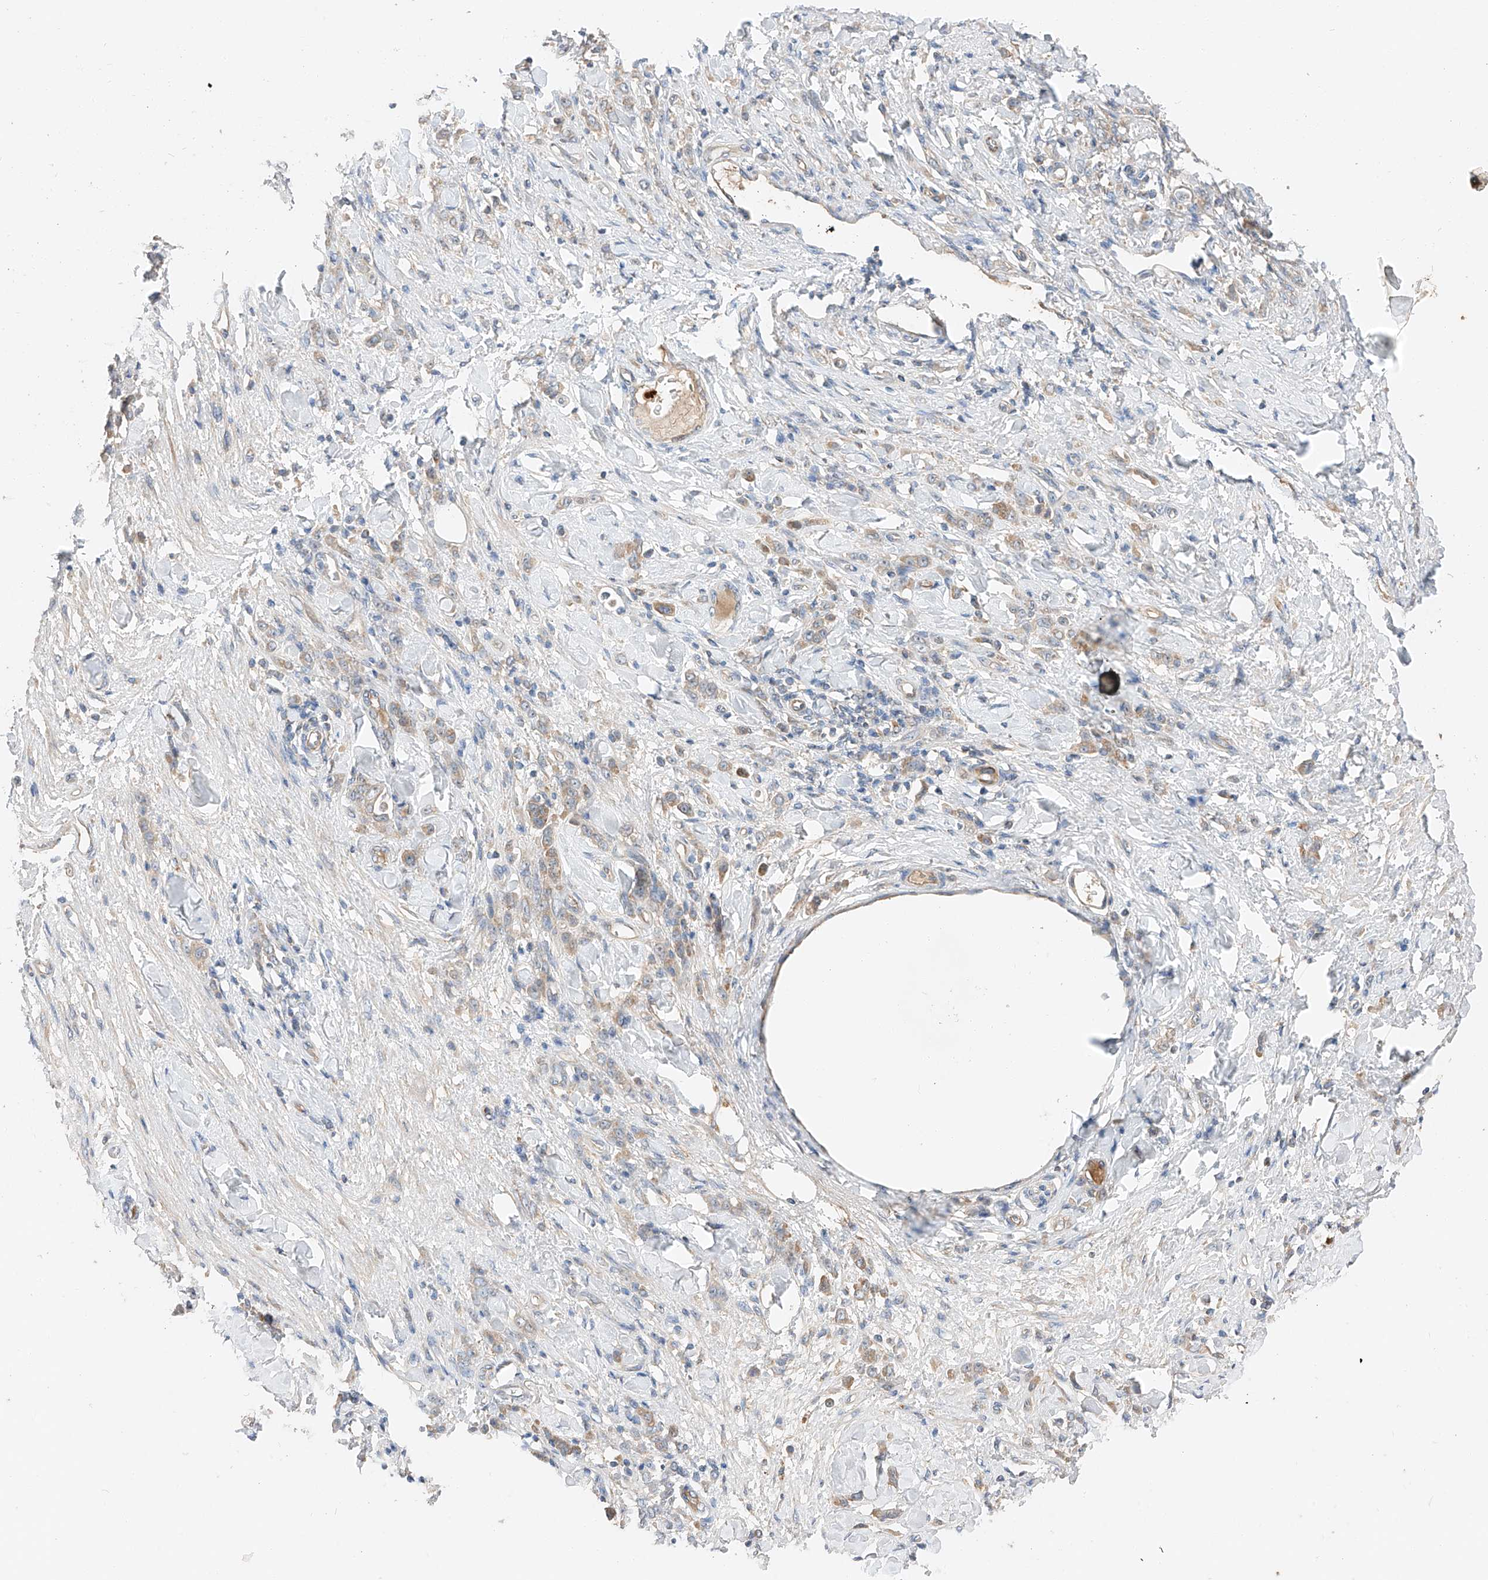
{"staining": {"intensity": "weak", "quantity": ">75%", "location": "cytoplasmic/membranous"}, "tissue": "stomach cancer", "cell_type": "Tumor cells", "image_type": "cancer", "snomed": [{"axis": "morphology", "description": "Normal tissue, NOS"}, {"axis": "morphology", "description": "Adenocarcinoma, NOS"}, {"axis": "topography", "description": "Stomach"}], "caption": "Protein analysis of stomach adenocarcinoma tissue reveals weak cytoplasmic/membranous expression in approximately >75% of tumor cells. The staining is performed using DAB (3,3'-diaminobenzidine) brown chromogen to label protein expression. The nuclei are counter-stained blue using hematoxylin.", "gene": "RUSC1", "patient": {"sex": "male", "age": 82}}